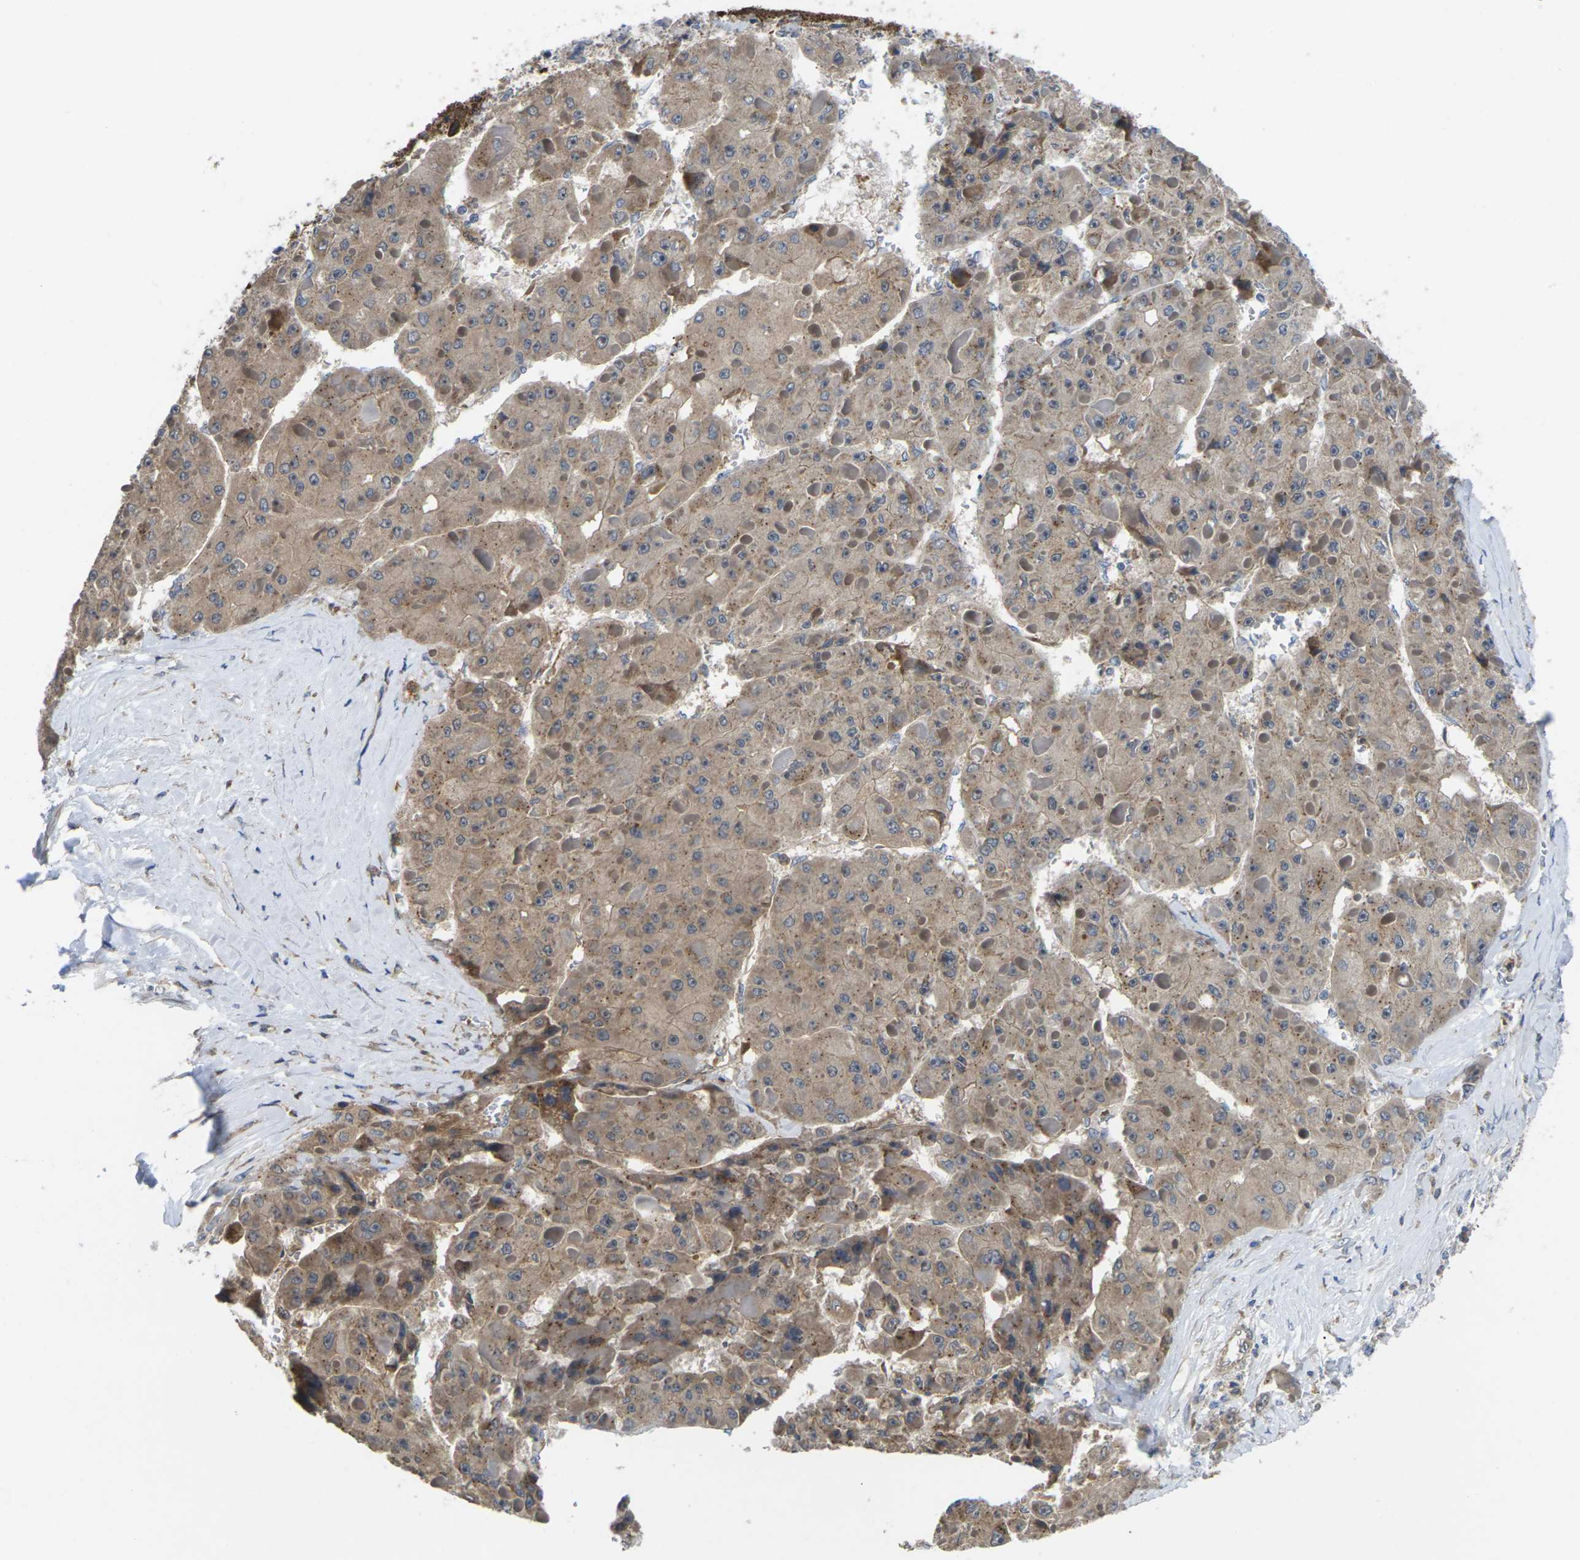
{"staining": {"intensity": "moderate", "quantity": ">75%", "location": "cytoplasmic/membranous"}, "tissue": "liver cancer", "cell_type": "Tumor cells", "image_type": "cancer", "snomed": [{"axis": "morphology", "description": "Carcinoma, Hepatocellular, NOS"}, {"axis": "topography", "description": "Liver"}], "caption": "An image of liver cancer stained for a protein exhibits moderate cytoplasmic/membranous brown staining in tumor cells.", "gene": "TIAM1", "patient": {"sex": "female", "age": 73}}